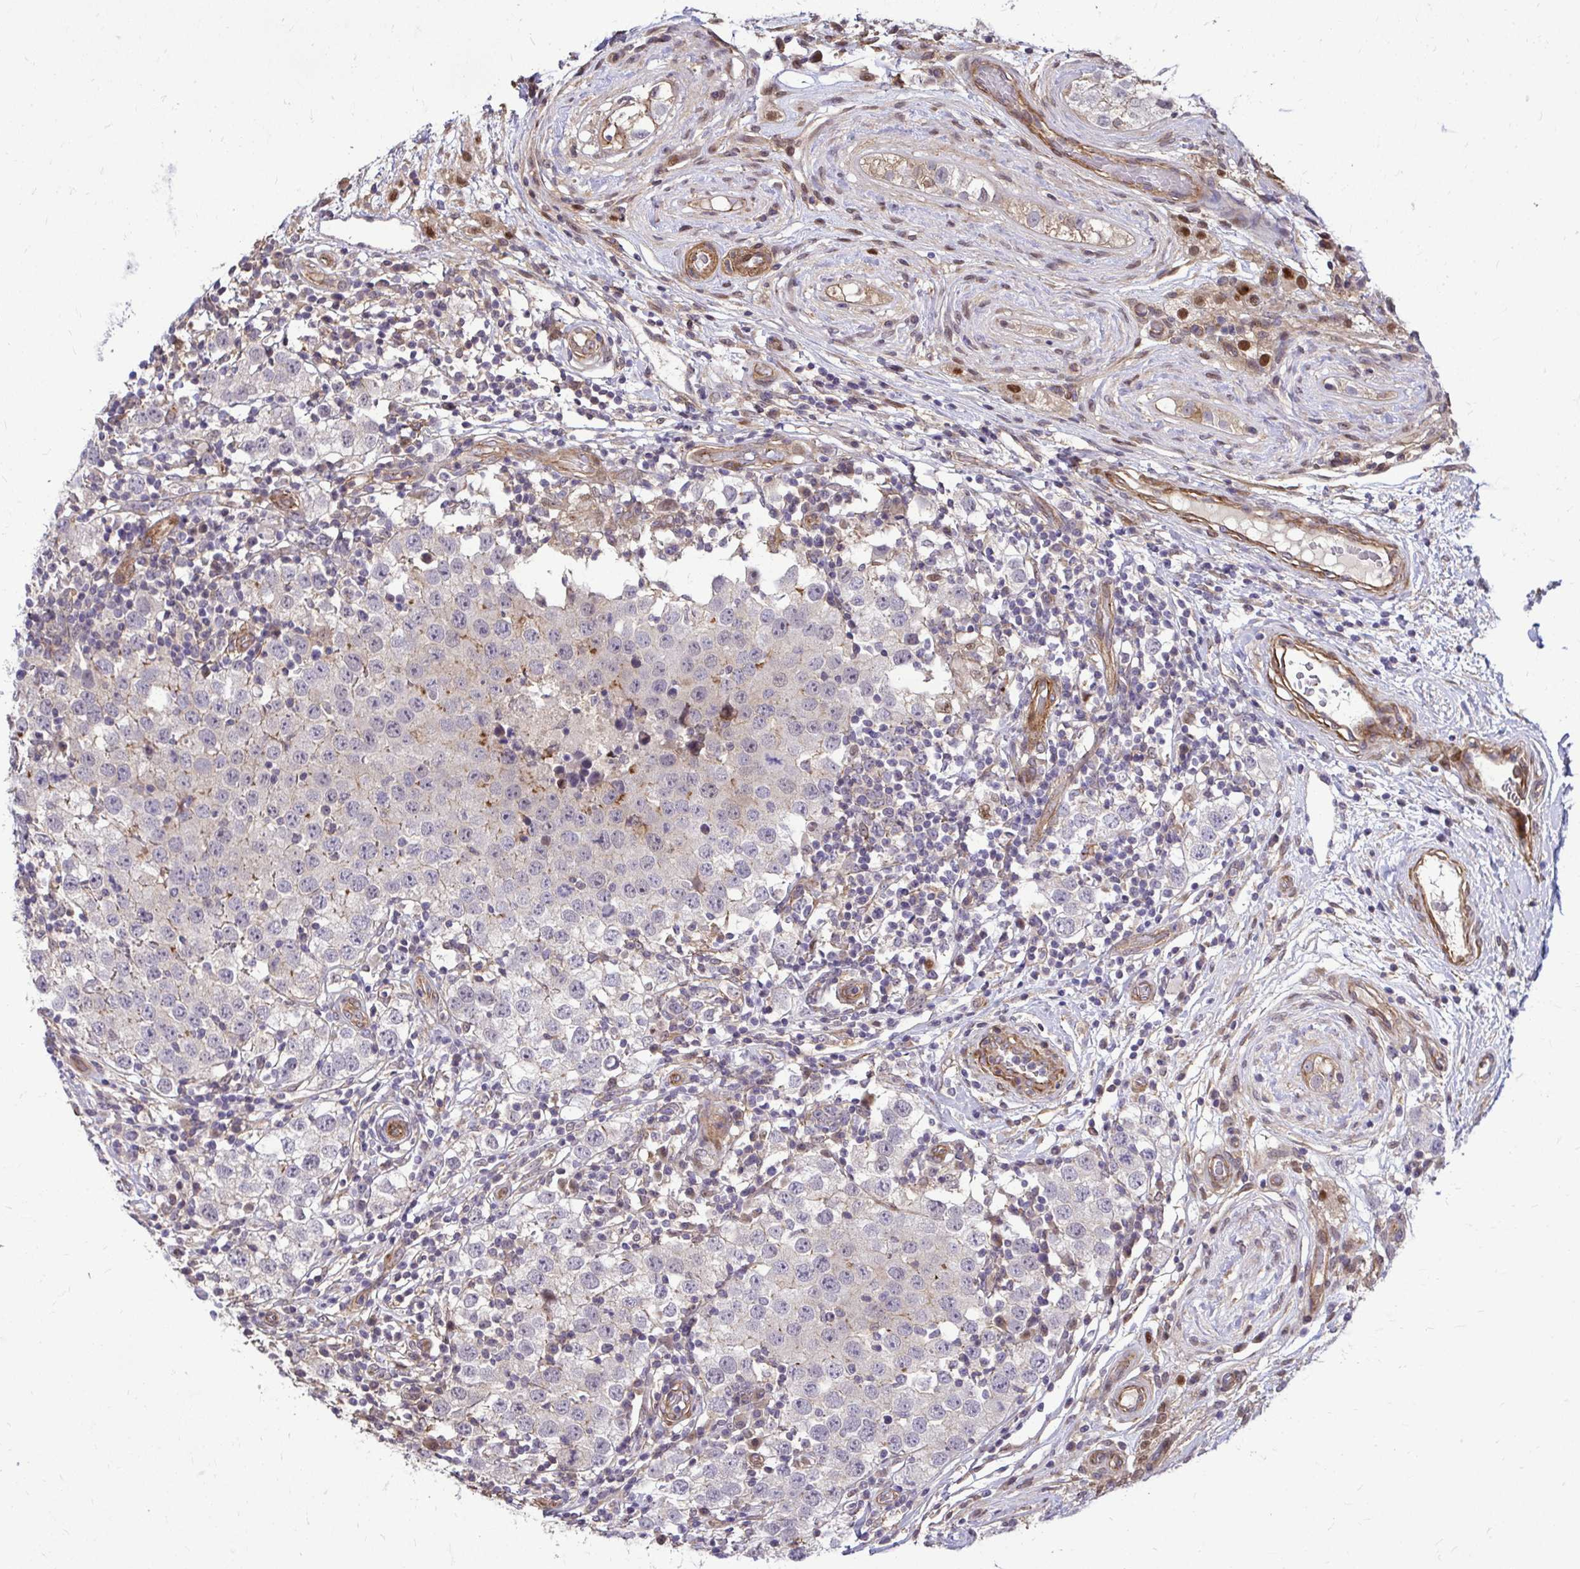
{"staining": {"intensity": "negative", "quantity": "none", "location": "none"}, "tissue": "testis cancer", "cell_type": "Tumor cells", "image_type": "cancer", "snomed": [{"axis": "morphology", "description": "Seminoma, NOS"}, {"axis": "topography", "description": "Testis"}], "caption": "Tumor cells are negative for brown protein staining in testis cancer (seminoma).", "gene": "TRIP6", "patient": {"sex": "male", "age": 34}}